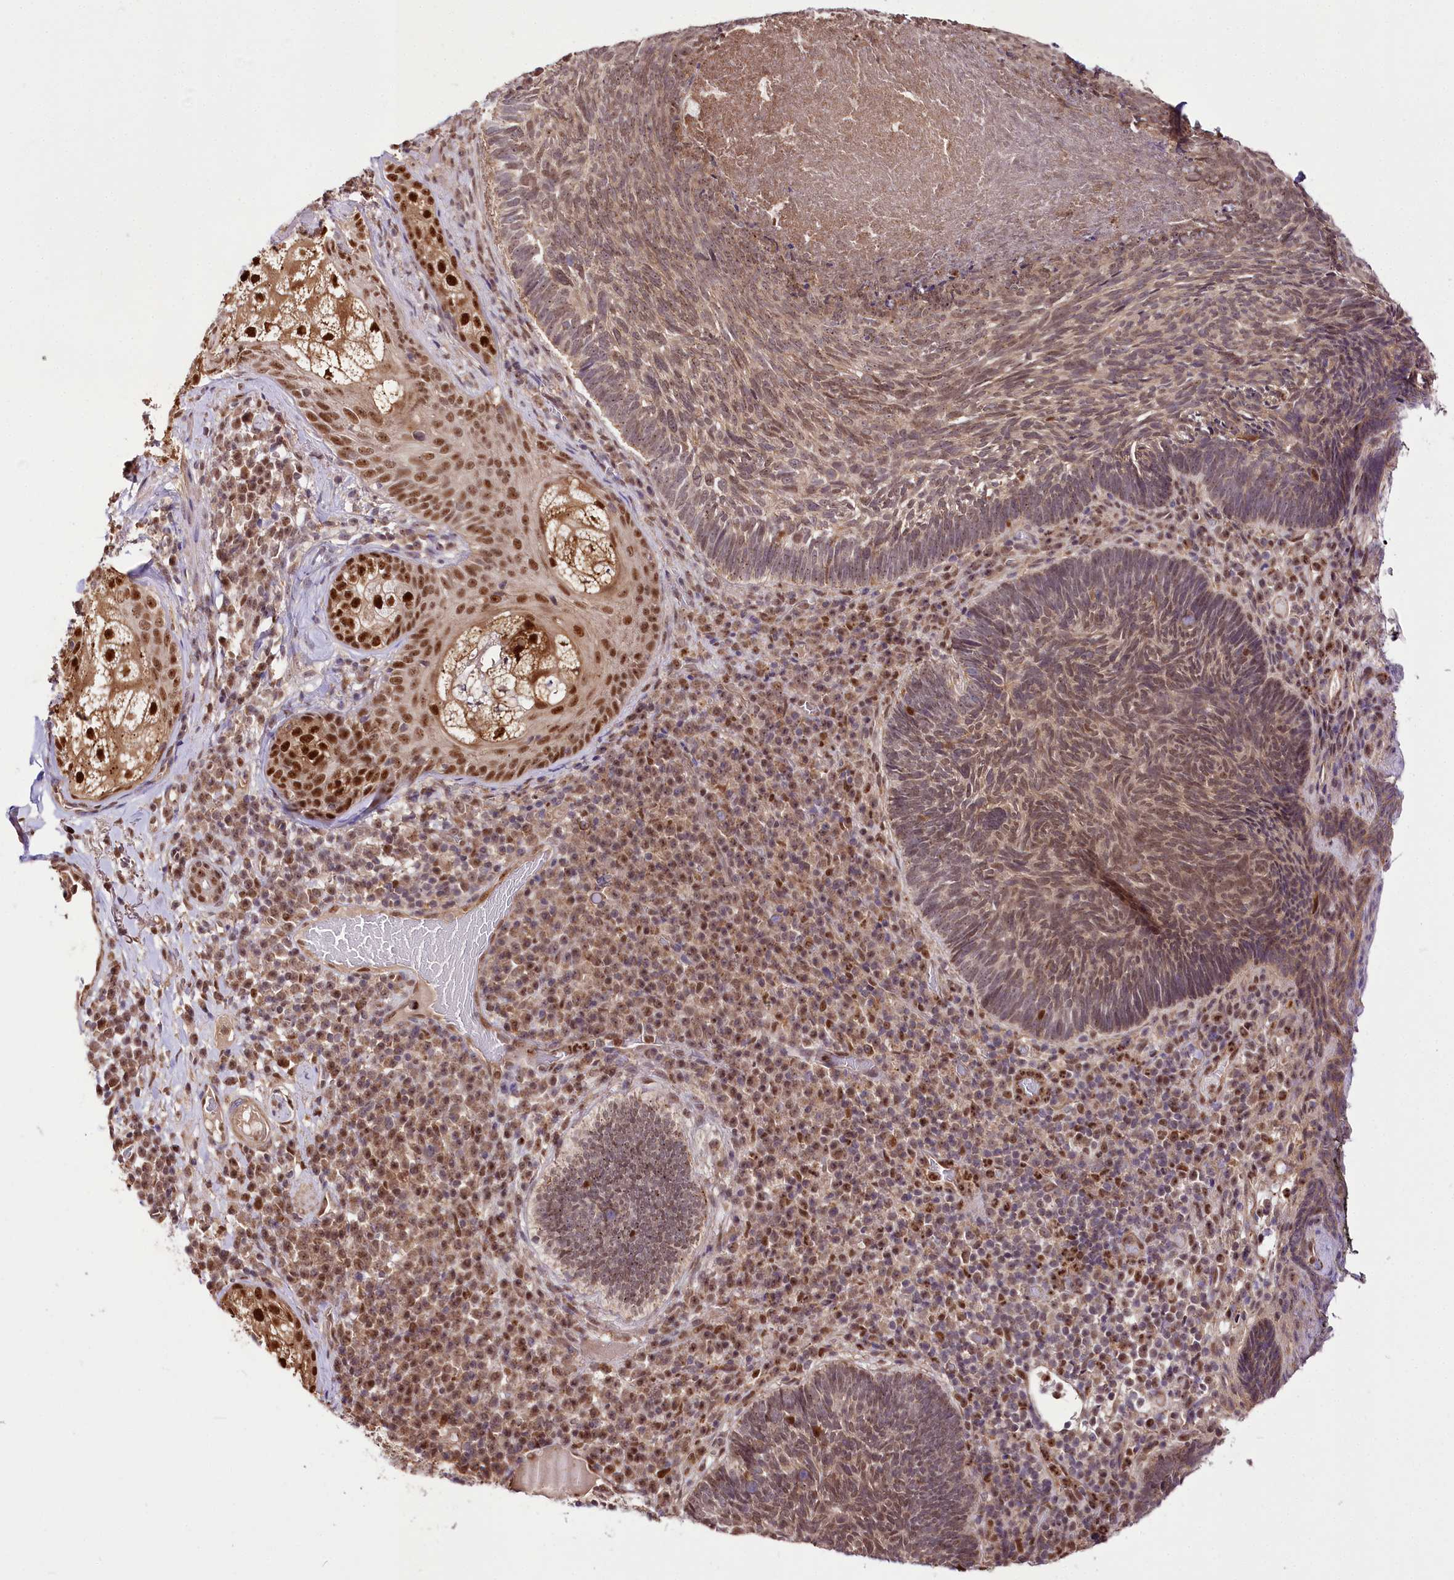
{"staining": {"intensity": "moderate", "quantity": ">75%", "location": "cytoplasmic/membranous,nuclear"}, "tissue": "skin cancer", "cell_type": "Tumor cells", "image_type": "cancer", "snomed": [{"axis": "morphology", "description": "Basal cell carcinoma"}, {"axis": "topography", "description": "Skin"}], "caption": "Protein analysis of skin cancer (basal cell carcinoma) tissue reveals moderate cytoplasmic/membranous and nuclear expression in approximately >75% of tumor cells.", "gene": "GNL3L", "patient": {"sex": "male", "age": 88}}